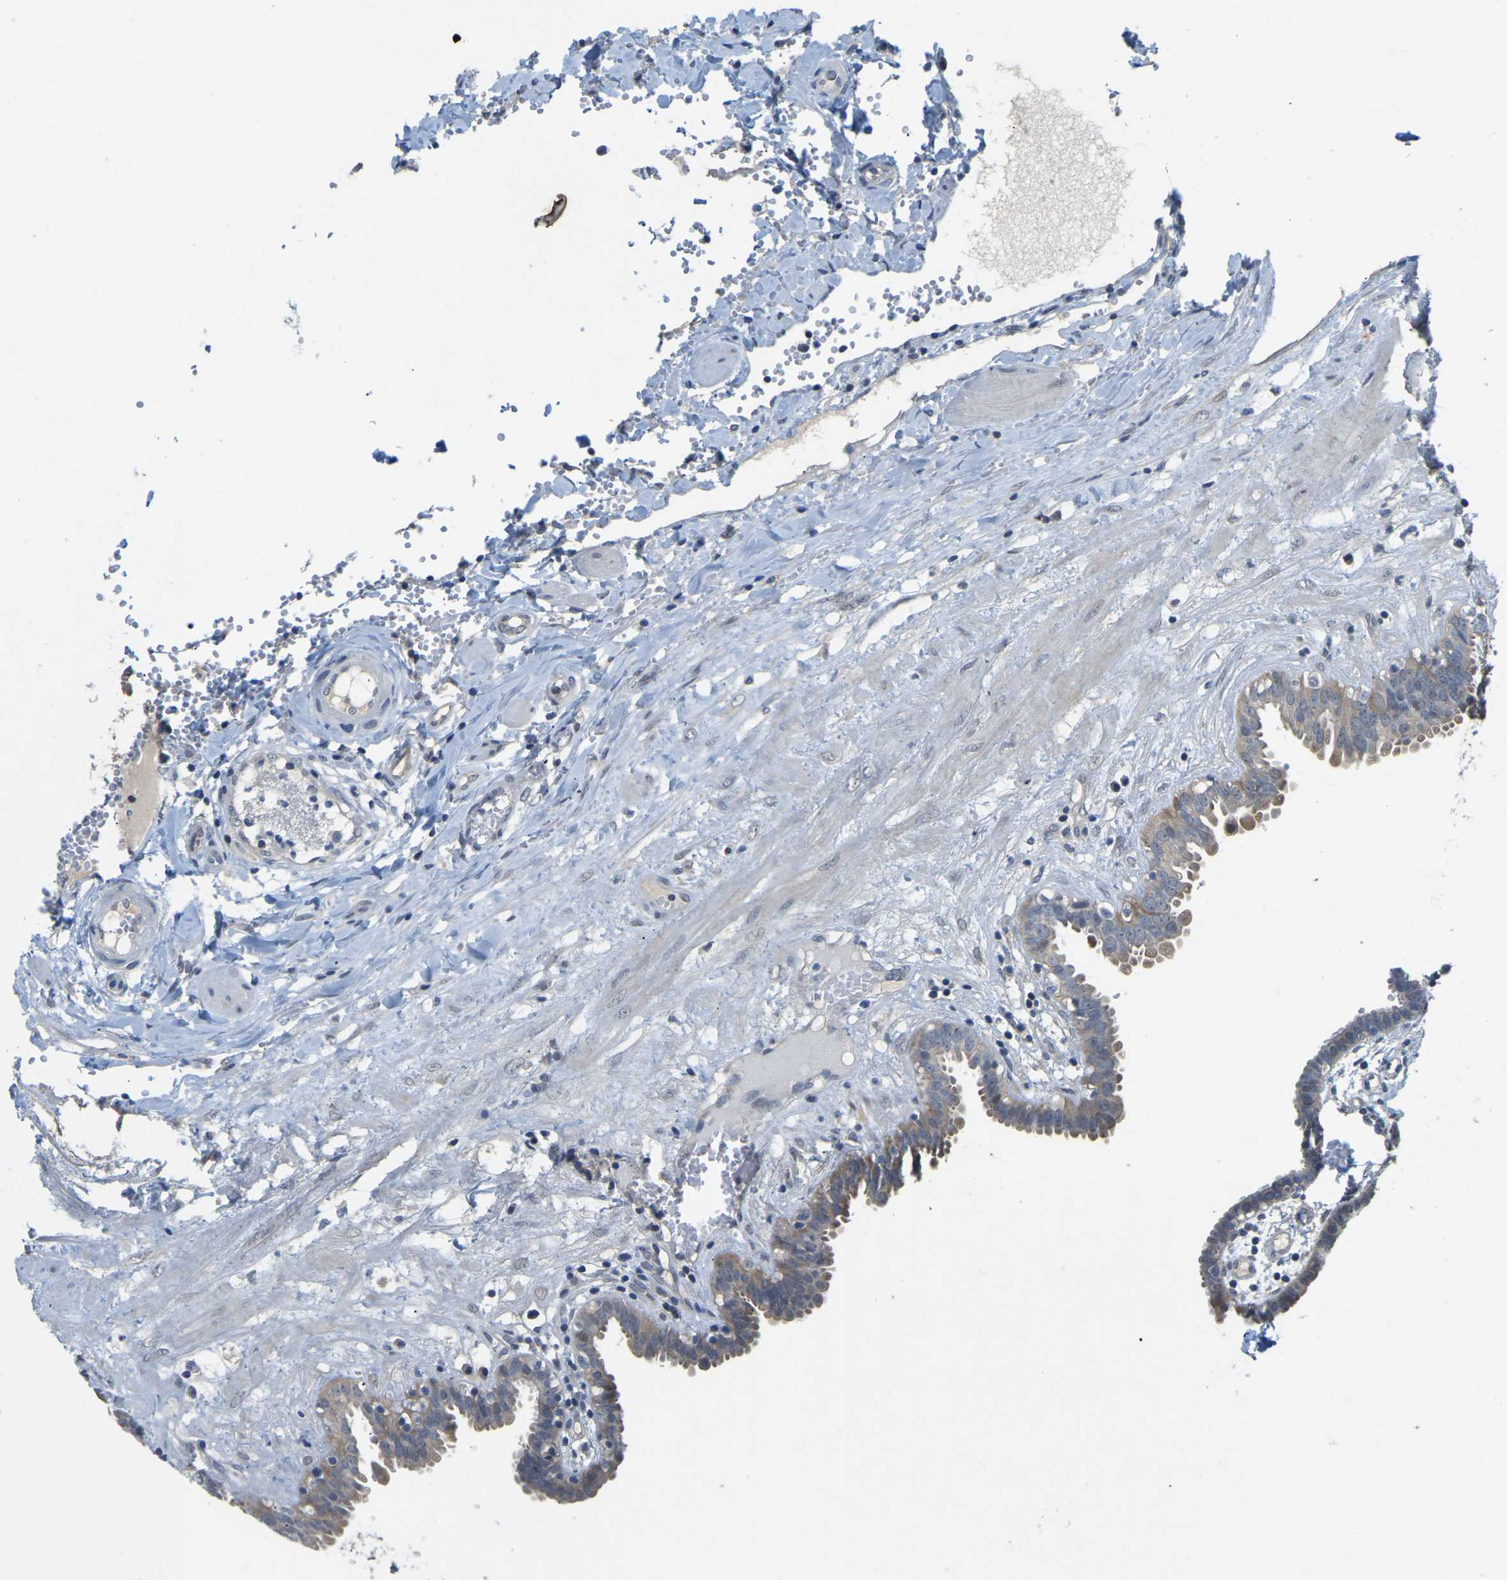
{"staining": {"intensity": "weak", "quantity": "25%-75%", "location": "cytoplasmic/membranous"}, "tissue": "fallopian tube", "cell_type": "Glandular cells", "image_type": "normal", "snomed": [{"axis": "morphology", "description": "Normal tissue, NOS"}, {"axis": "topography", "description": "Fallopian tube"}, {"axis": "topography", "description": "Placenta"}], "caption": "This photomicrograph demonstrates benign fallopian tube stained with immunohistochemistry to label a protein in brown. The cytoplasmic/membranous of glandular cells show weak positivity for the protein. Nuclei are counter-stained blue.", "gene": "AHNAK", "patient": {"sex": "female", "age": 32}}